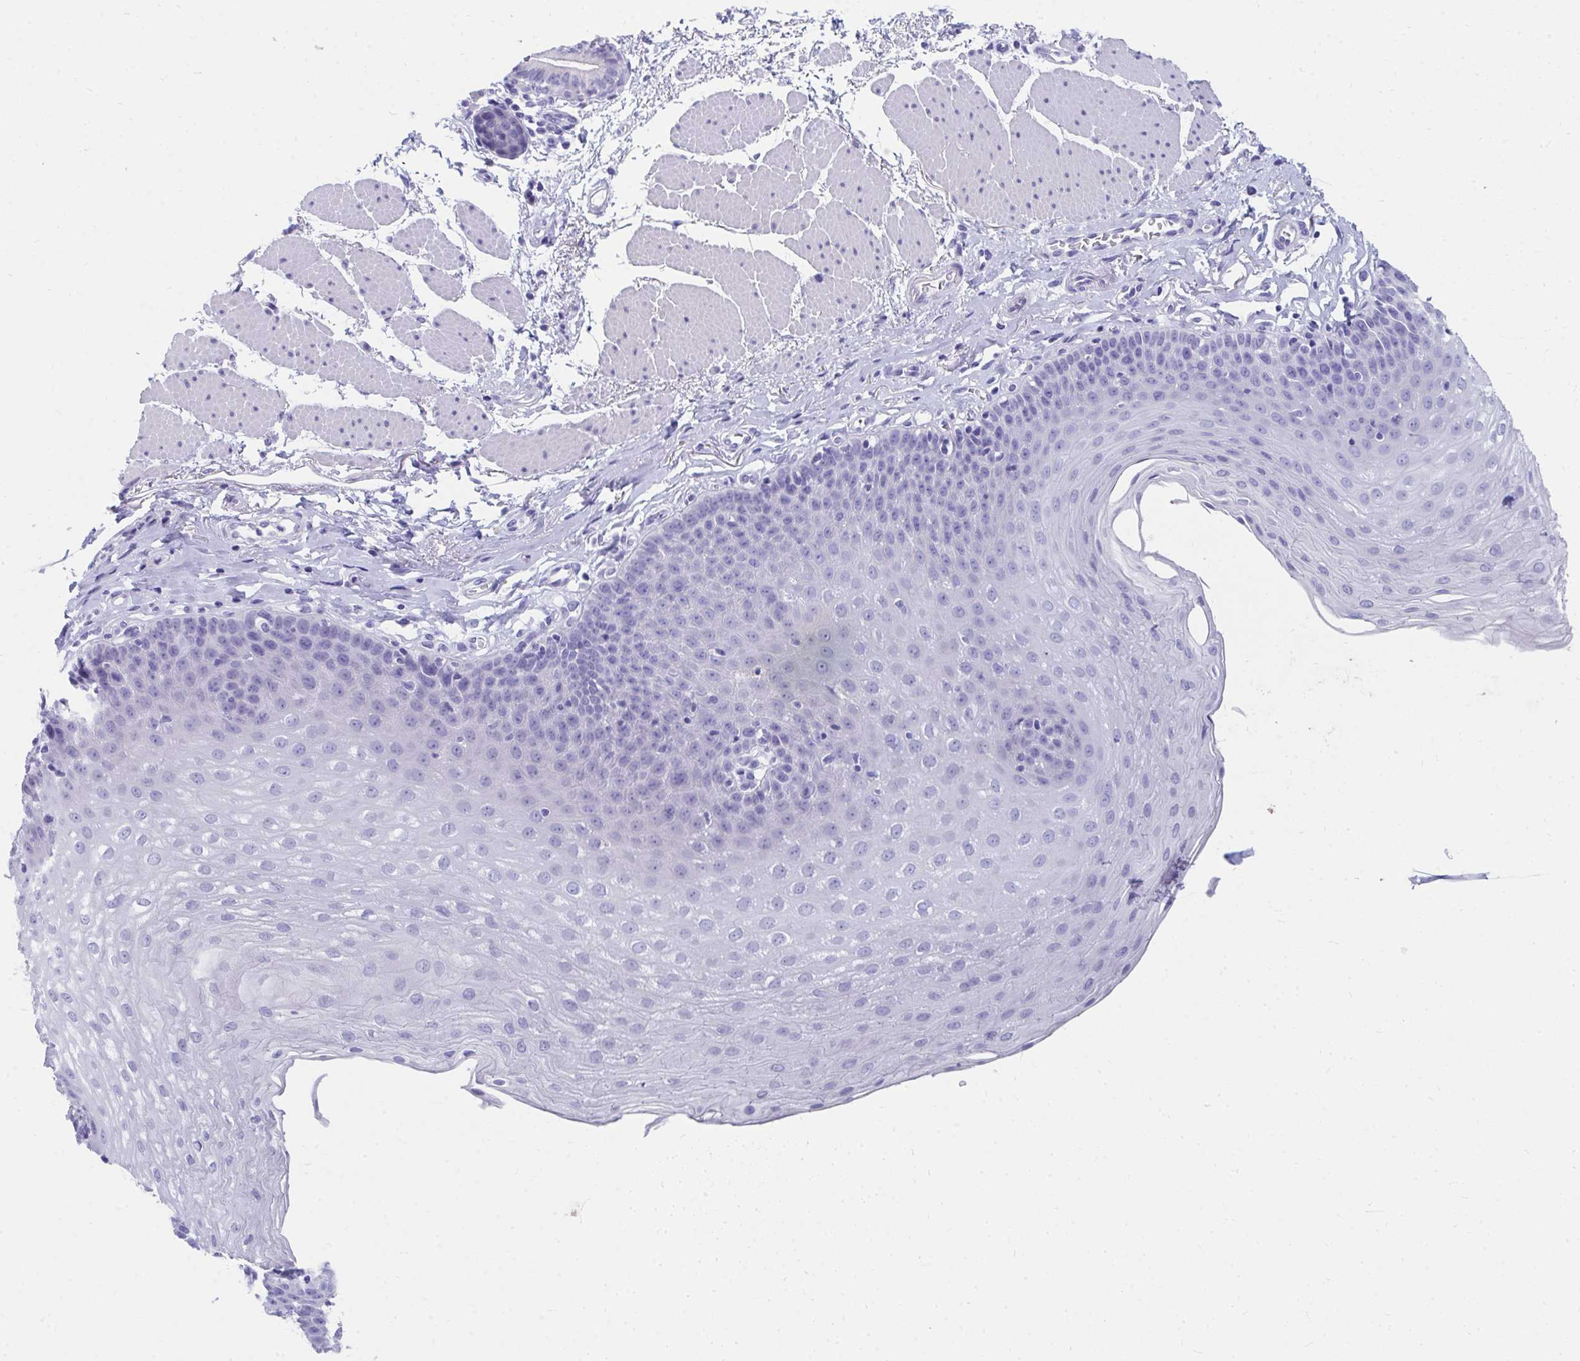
{"staining": {"intensity": "negative", "quantity": "none", "location": "none"}, "tissue": "esophagus", "cell_type": "Squamous epithelial cells", "image_type": "normal", "snomed": [{"axis": "morphology", "description": "Normal tissue, NOS"}, {"axis": "topography", "description": "Esophagus"}], "caption": "The immunohistochemistry (IHC) image has no significant staining in squamous epithelial cells of esophagus. (Brightfield microscopy of DAB IHC at high magnification).", "gene": "HGD", "patient": {"sex": "female", "age": 81}}